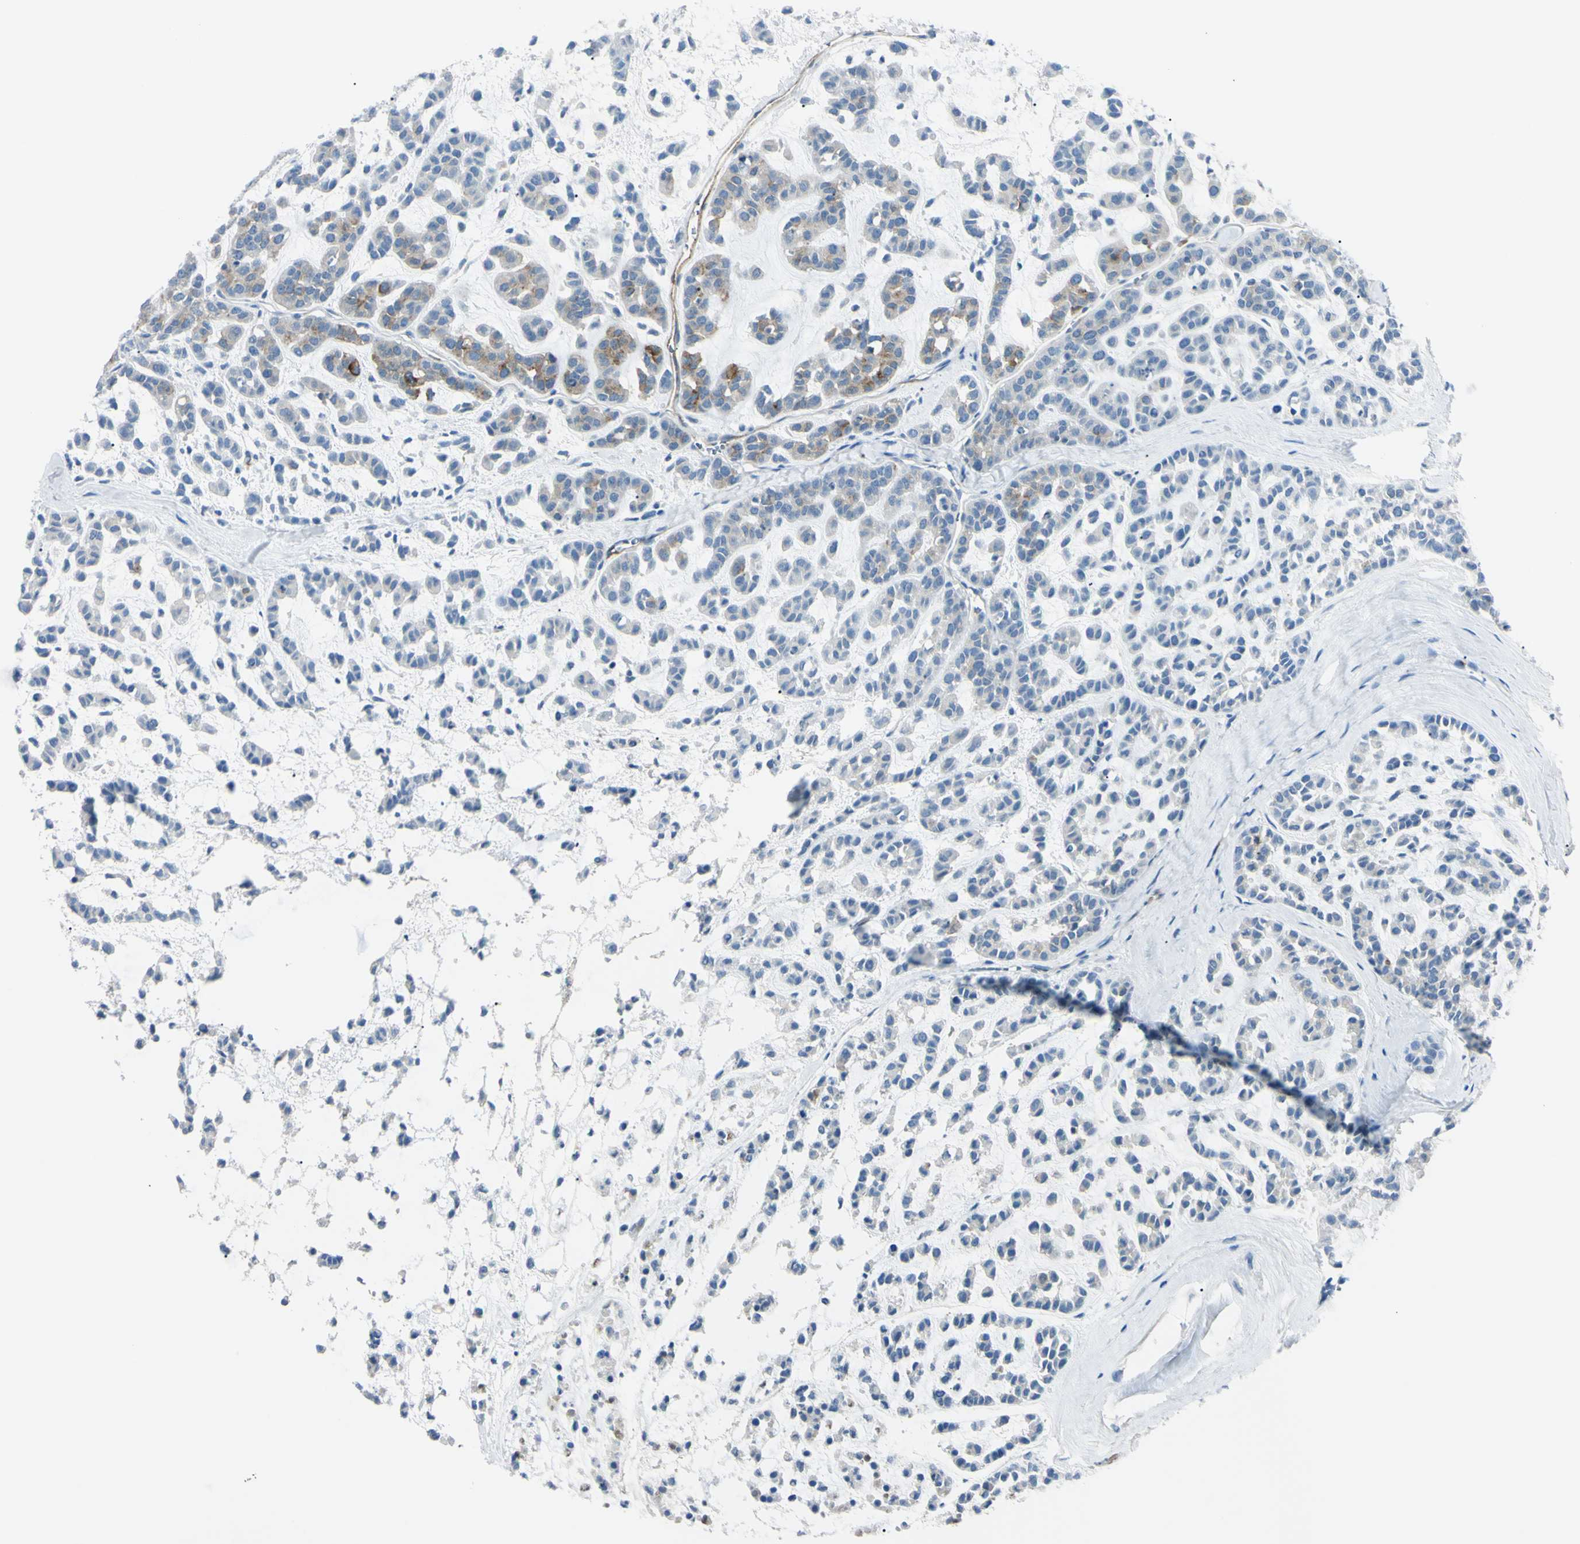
{"staining": {"intensity": "moderate", "quantity": "<25%", "location": "cytoplasmic/membranous"}, "tissue": "head and neck cancer", "cell_type": "Tumor cells", "image_type": "cancer", "snomed": [{"axis": "morphology", "description": "Adenocarcinoma, NOS"}, {"axis": "morphology", "description": "Adenoma, NOS"}, {"axis": "topography", "description": "Head-Neck"}], "caption": "A brown stain labels moderate cytoplasmic/membranous staining of a protein in human head and neck cancer (adenoma) tumor cells. (DAB (3,3'-diaminobenzidine) IHC with brightfield microscopy, high magnification).", "gene": "FOLH1", "patient": {"sex": "female", "age": 55}}